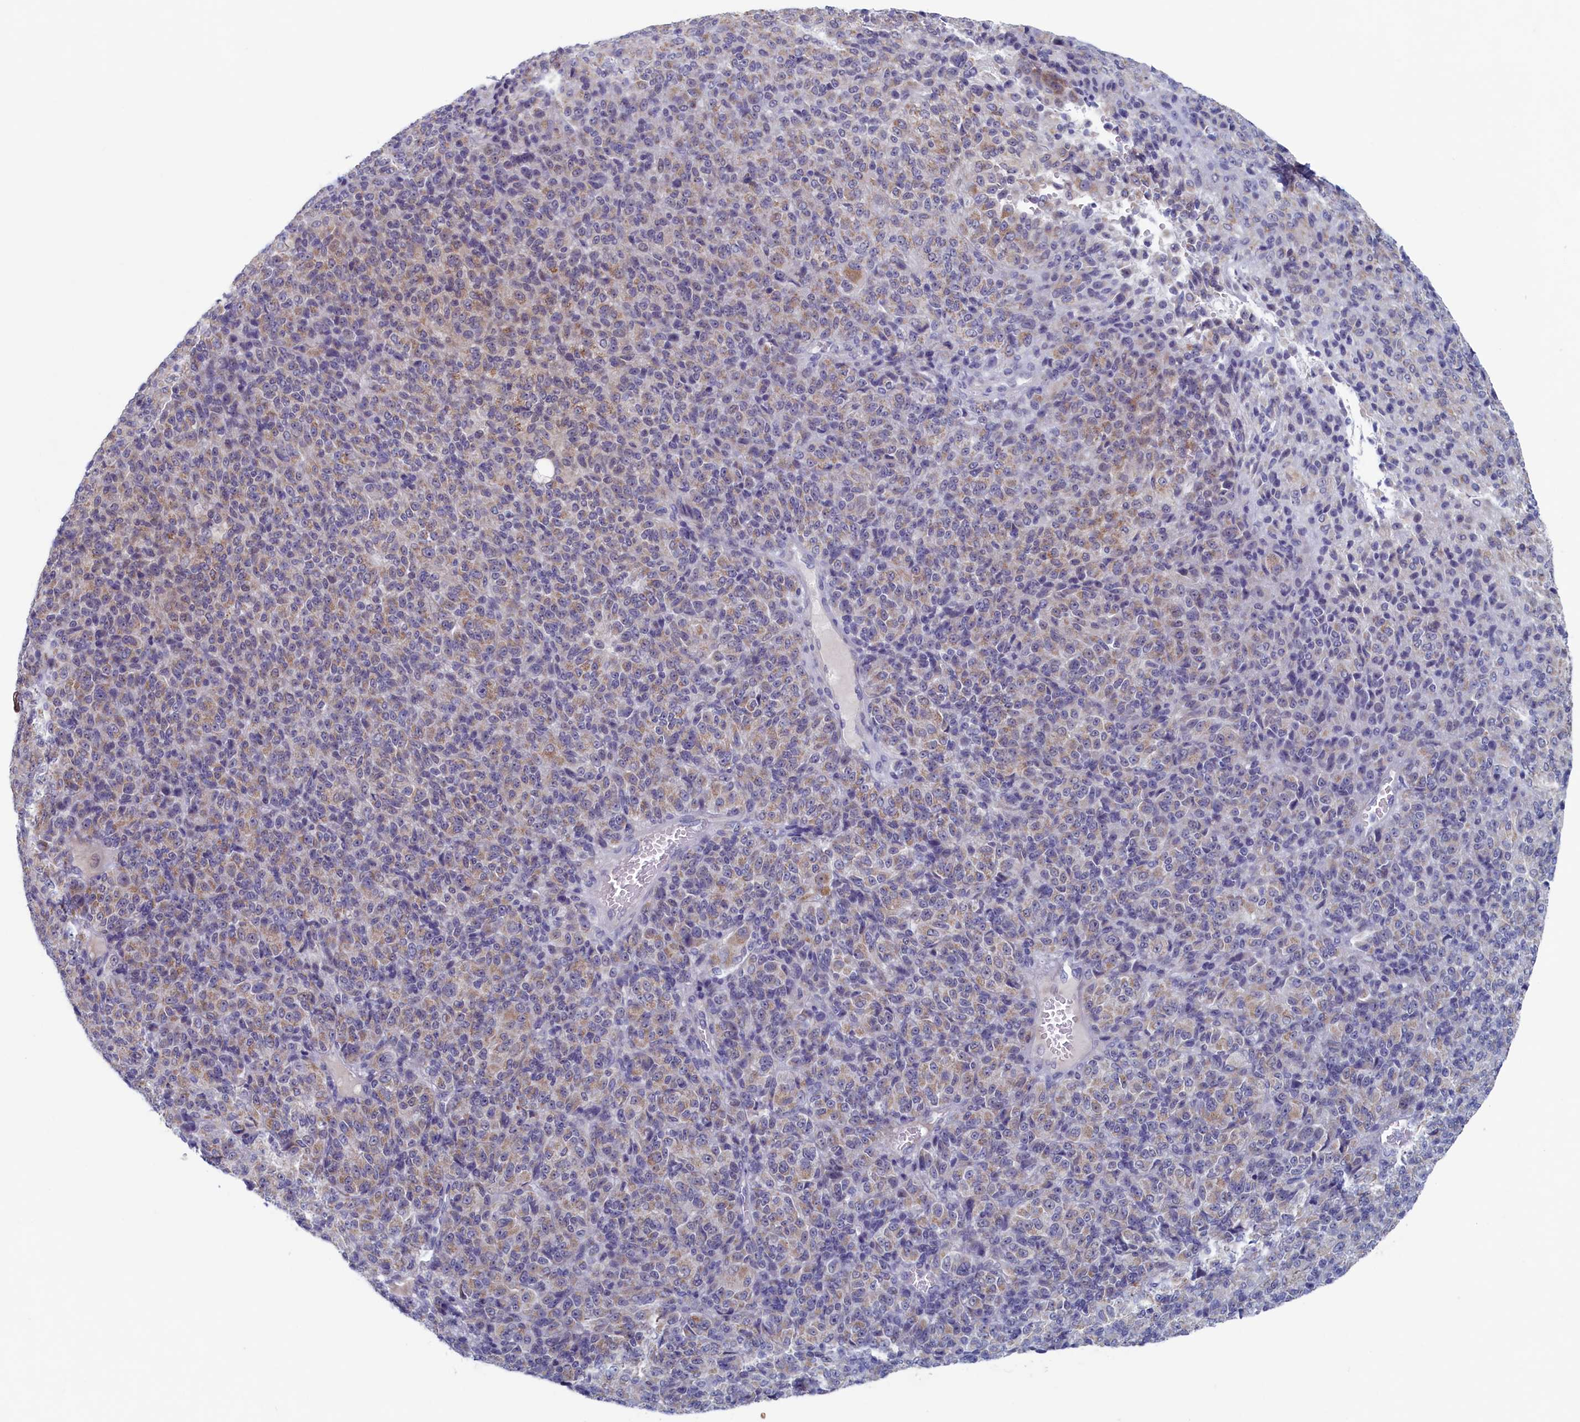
{"staining": {"intensity": "moderate", "quantity": "25%-75%", "location": "cytoplasmic/membranous"}, "tissue": "melanoma", "cell_type": "Tumor cells", "image_type": "cancer", "snomed": [{"axis": "morphology", "description": "Malignant melanoma, Metastatic site"}, {"axis": "topography", "description": "Brain"}], "caption": "Protein staining demonstrates moderate cytoplasmic/membranous positivity in about 25%-75% of tumor cells in melanoma.", "gene": "WDR76", "patient": {"sex": "female", "age": 56}}